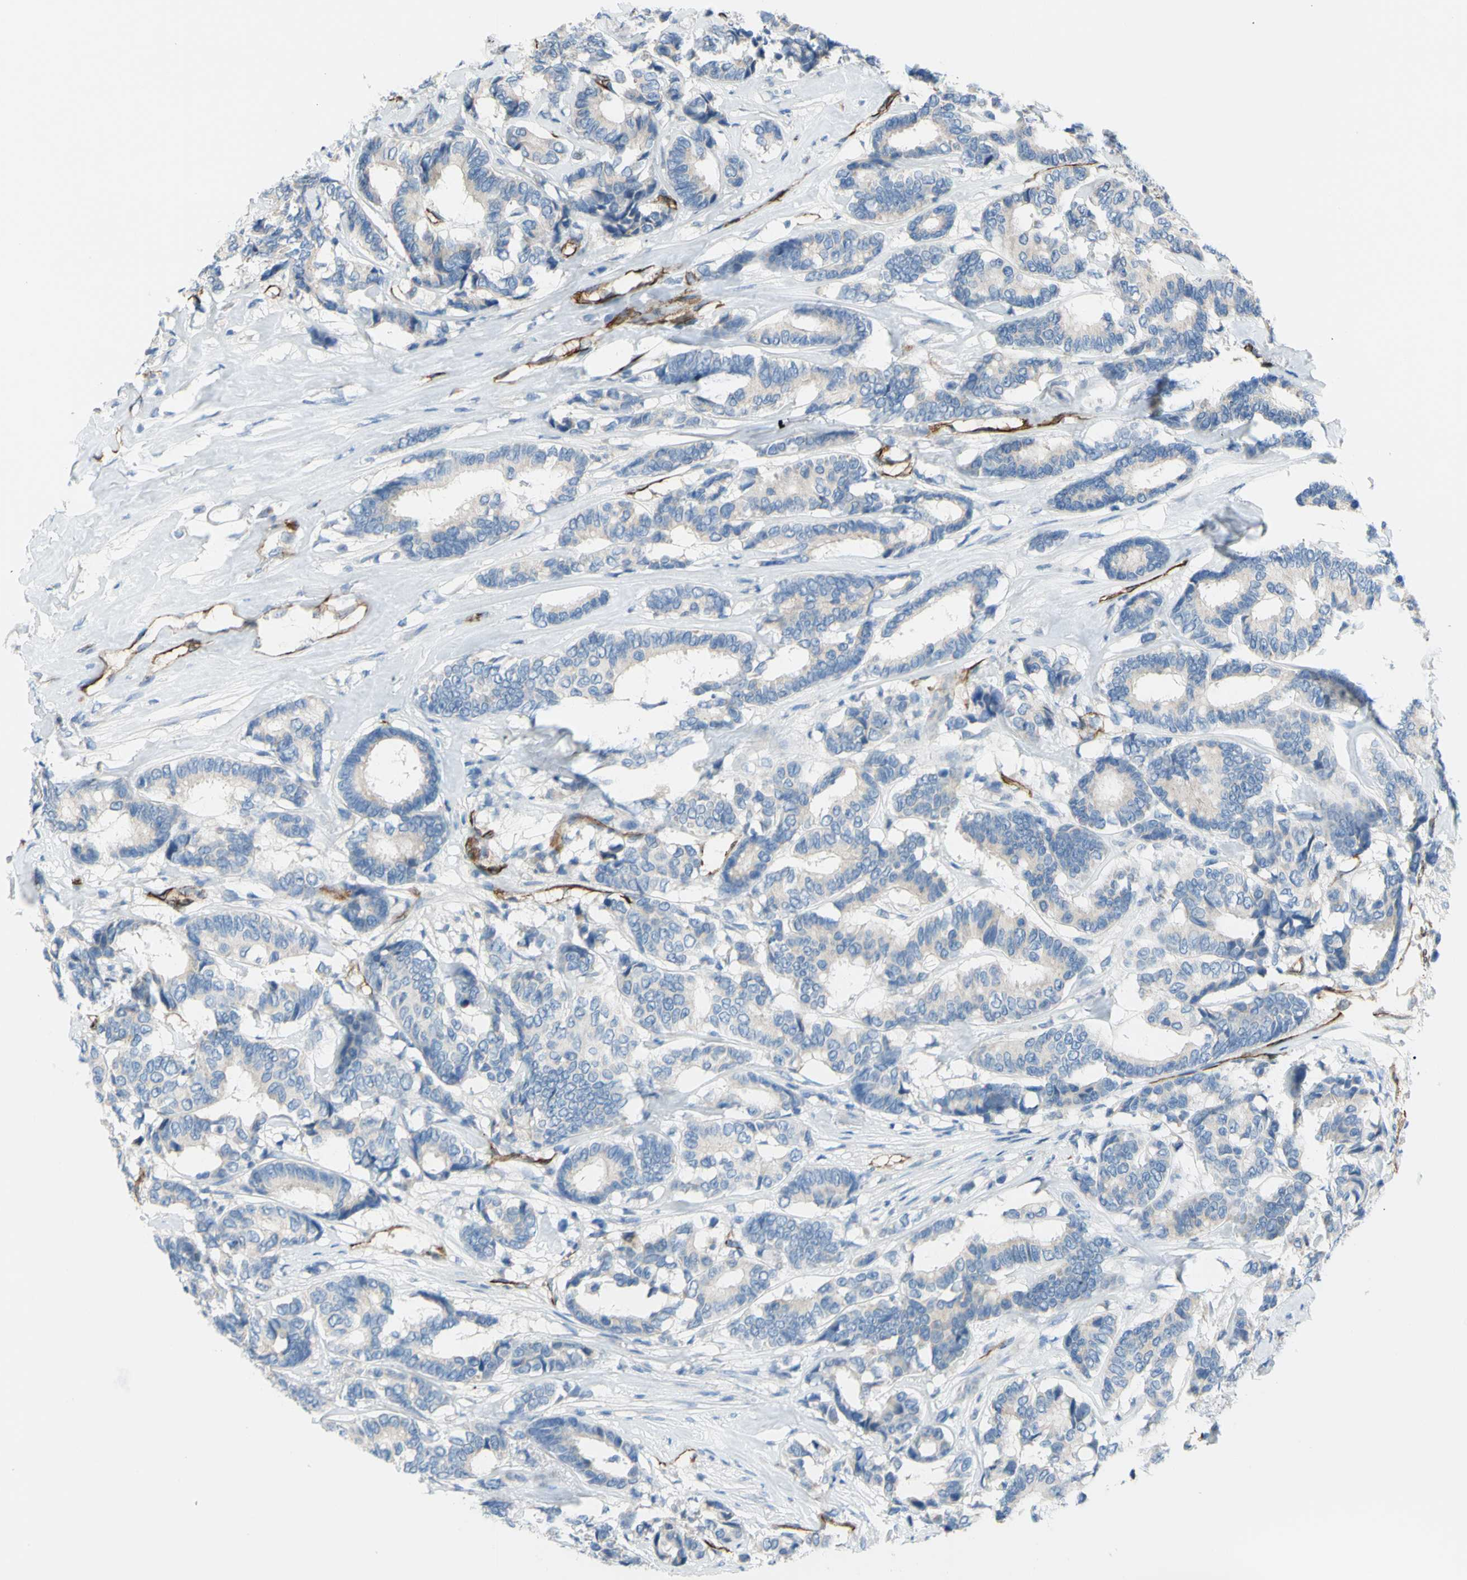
{"staining": {"intensity": "negative", "quantity": "none", "location": "none"}, "tissue": "breast cancer", "cell_type": "Tumor cells", "image_type": "cancer", "snomed": [{"axis": "morphology", "description": "Duct carcinoma"}, {"axis": "topography", "description": "Breast"}], "caption": "Immunohistochemical staining of human breast invasive ductal carcinoma shows no significant staining in tumor cells.", "gene": "PRRG2", "patient": {"sex": "female", "age": 87}}